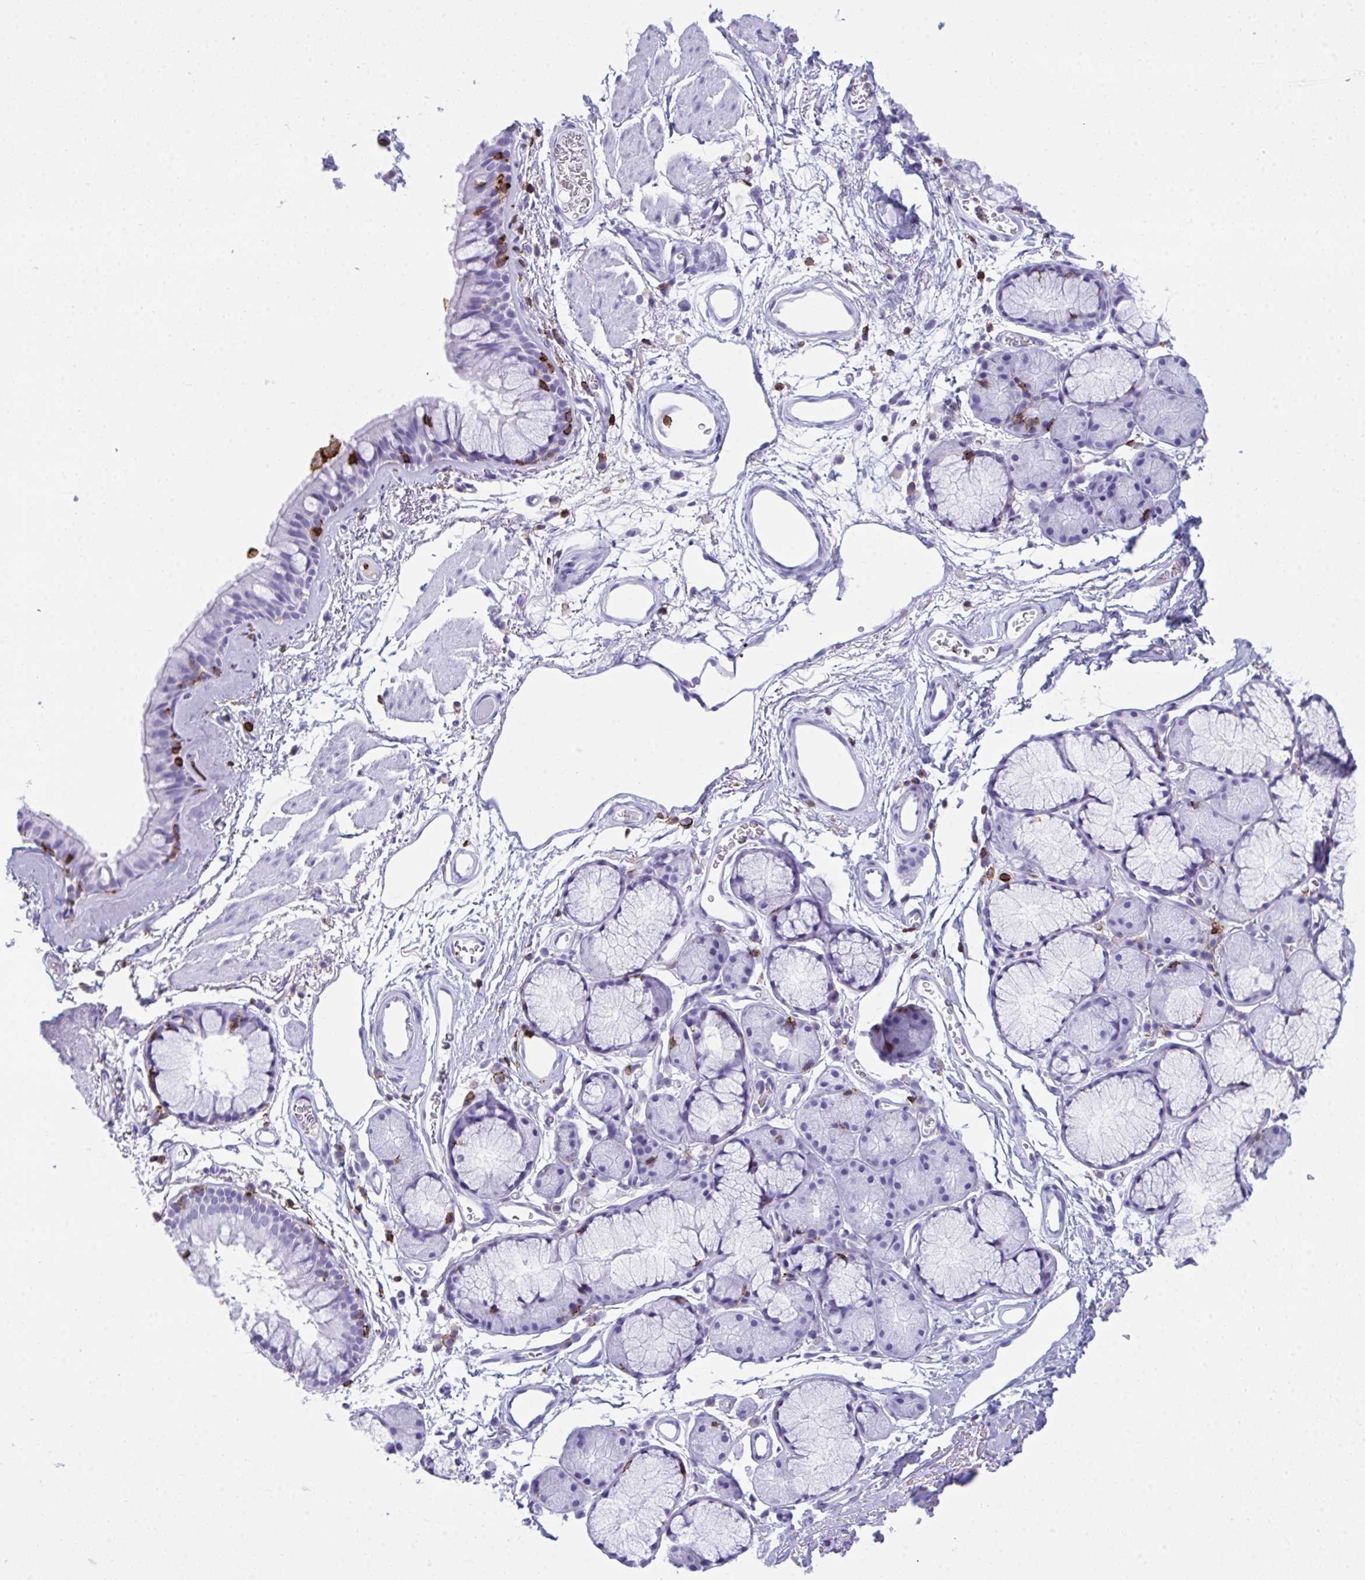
{"staining": {"intensity": "negative", "quantity": "none", "location": "none"}, "tissue": "bronchus", "cell_type": "Respiratory epithelial cells", "image_type": "normal", "snomed": [{"axis": "morphology", "description": "Normal tissue, NOS"}, {"axis": "topography", "description": "Cartilage tissue"}, {"axis": "topography", "description": "Bronchus"}], "caption": "Immunohistochemistry micrograph of normal bronchus: bronchus stained with DAB (3,3'-diaminobenzidine) exhibits no significant protein positivity in respiratory epithelial cells.", "gene": "SPN", "patient": {"sex": "female", "age": 79}}